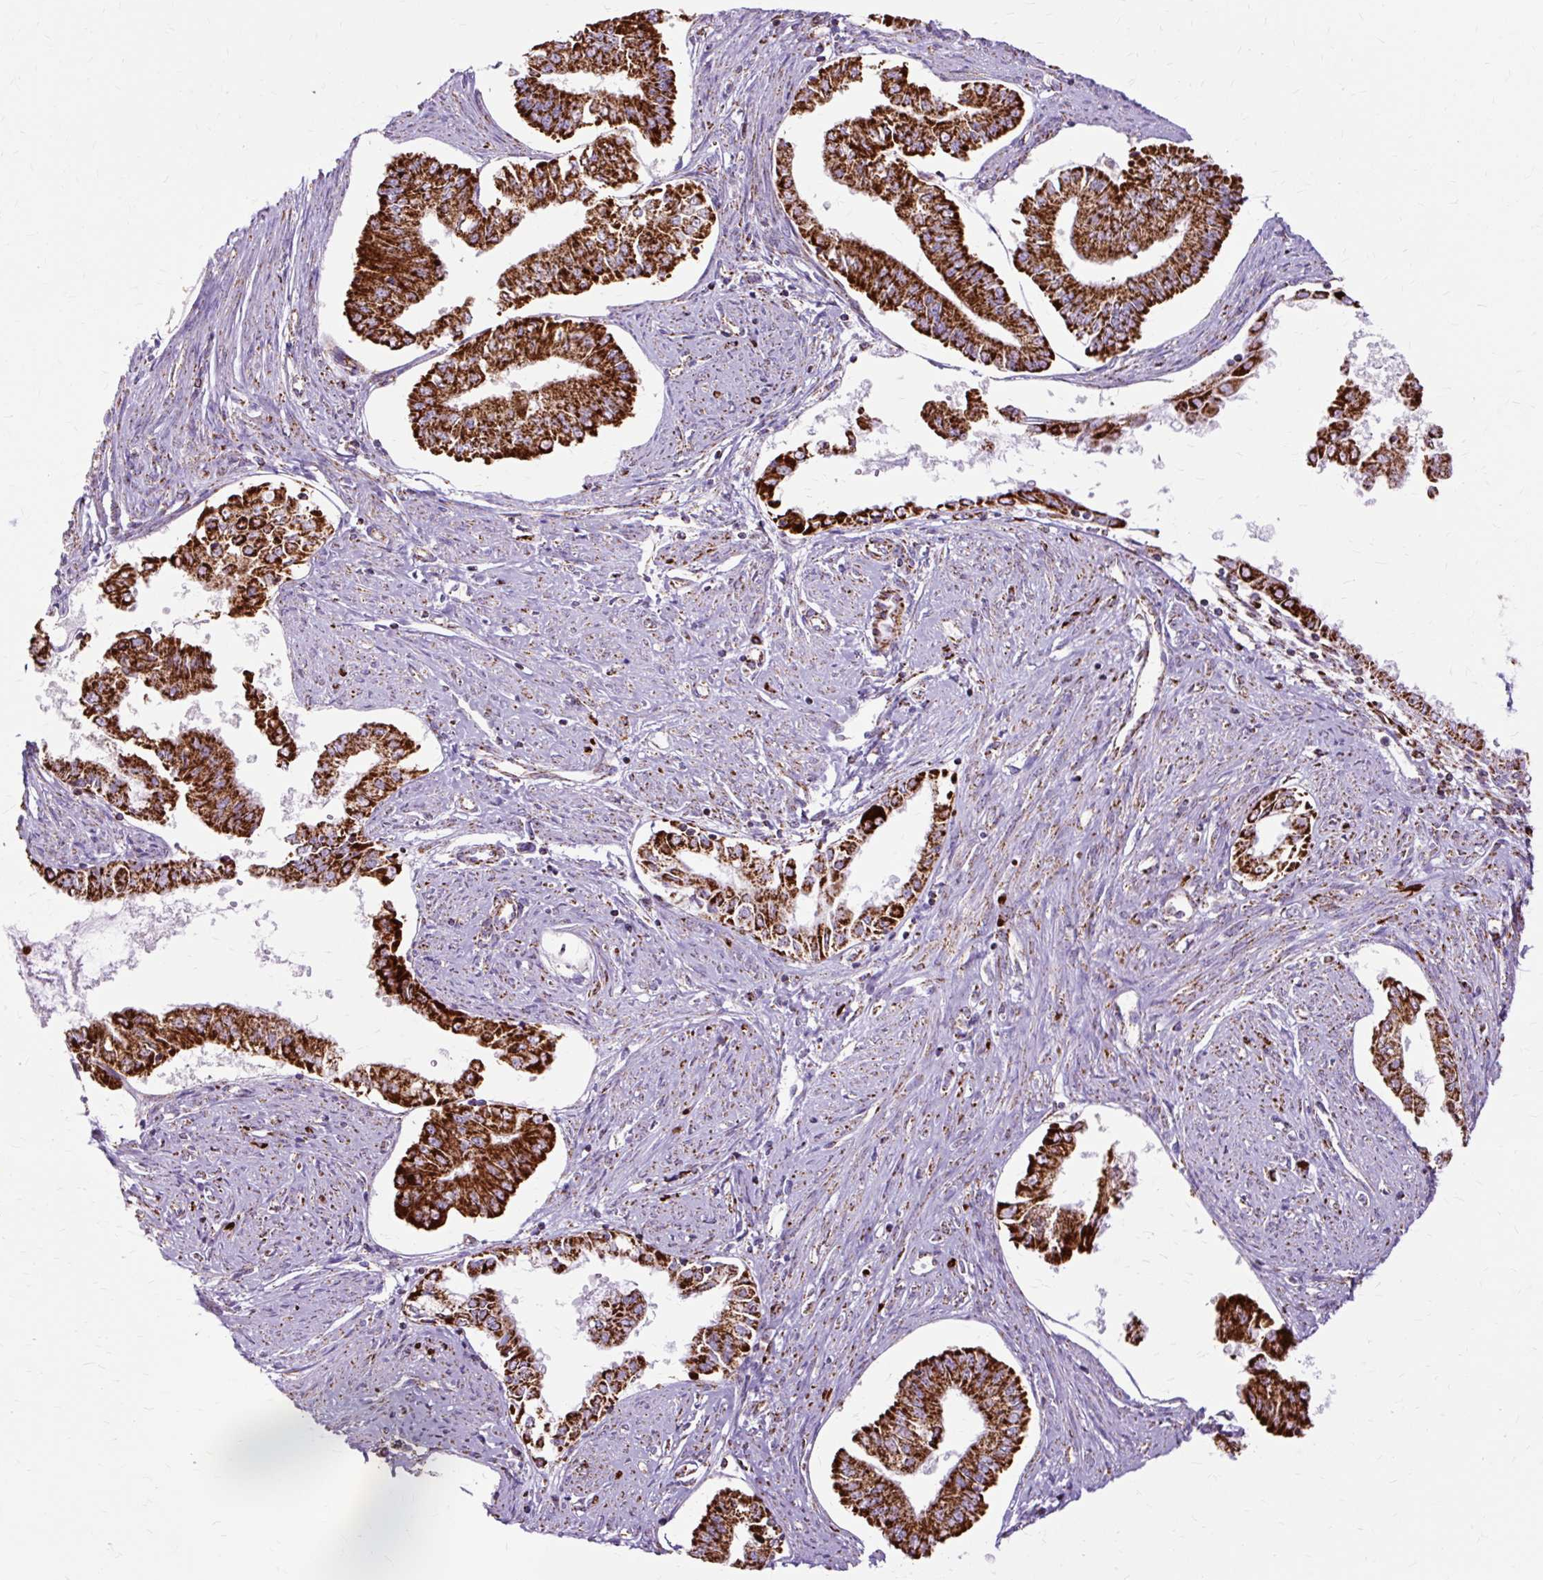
{"staining": {"intensity": "strong", "quantity": ">75%", "location": "cytoplasmic/membranous"}, "tissue": "endometrial cancer", "cell_type": "Tumor cells", "image_type": "cancer", "snomed": [{"axis": "morphology", "description": "Adenocarcinoma, NOS"}, {"axis": "topography", "description": "Endometrium"}], "caption": "Immunohistochemical staining of adenocarcinoma (endometrial) demonstrates high levels of strong cytoplasmic/membranous protein expression in approximately >75% of tumor cells. The protein is shown in brown color, while the nuclei are stained blue.", "gene": "DLAT", "patient": {"sex": "female", "age": 76}}